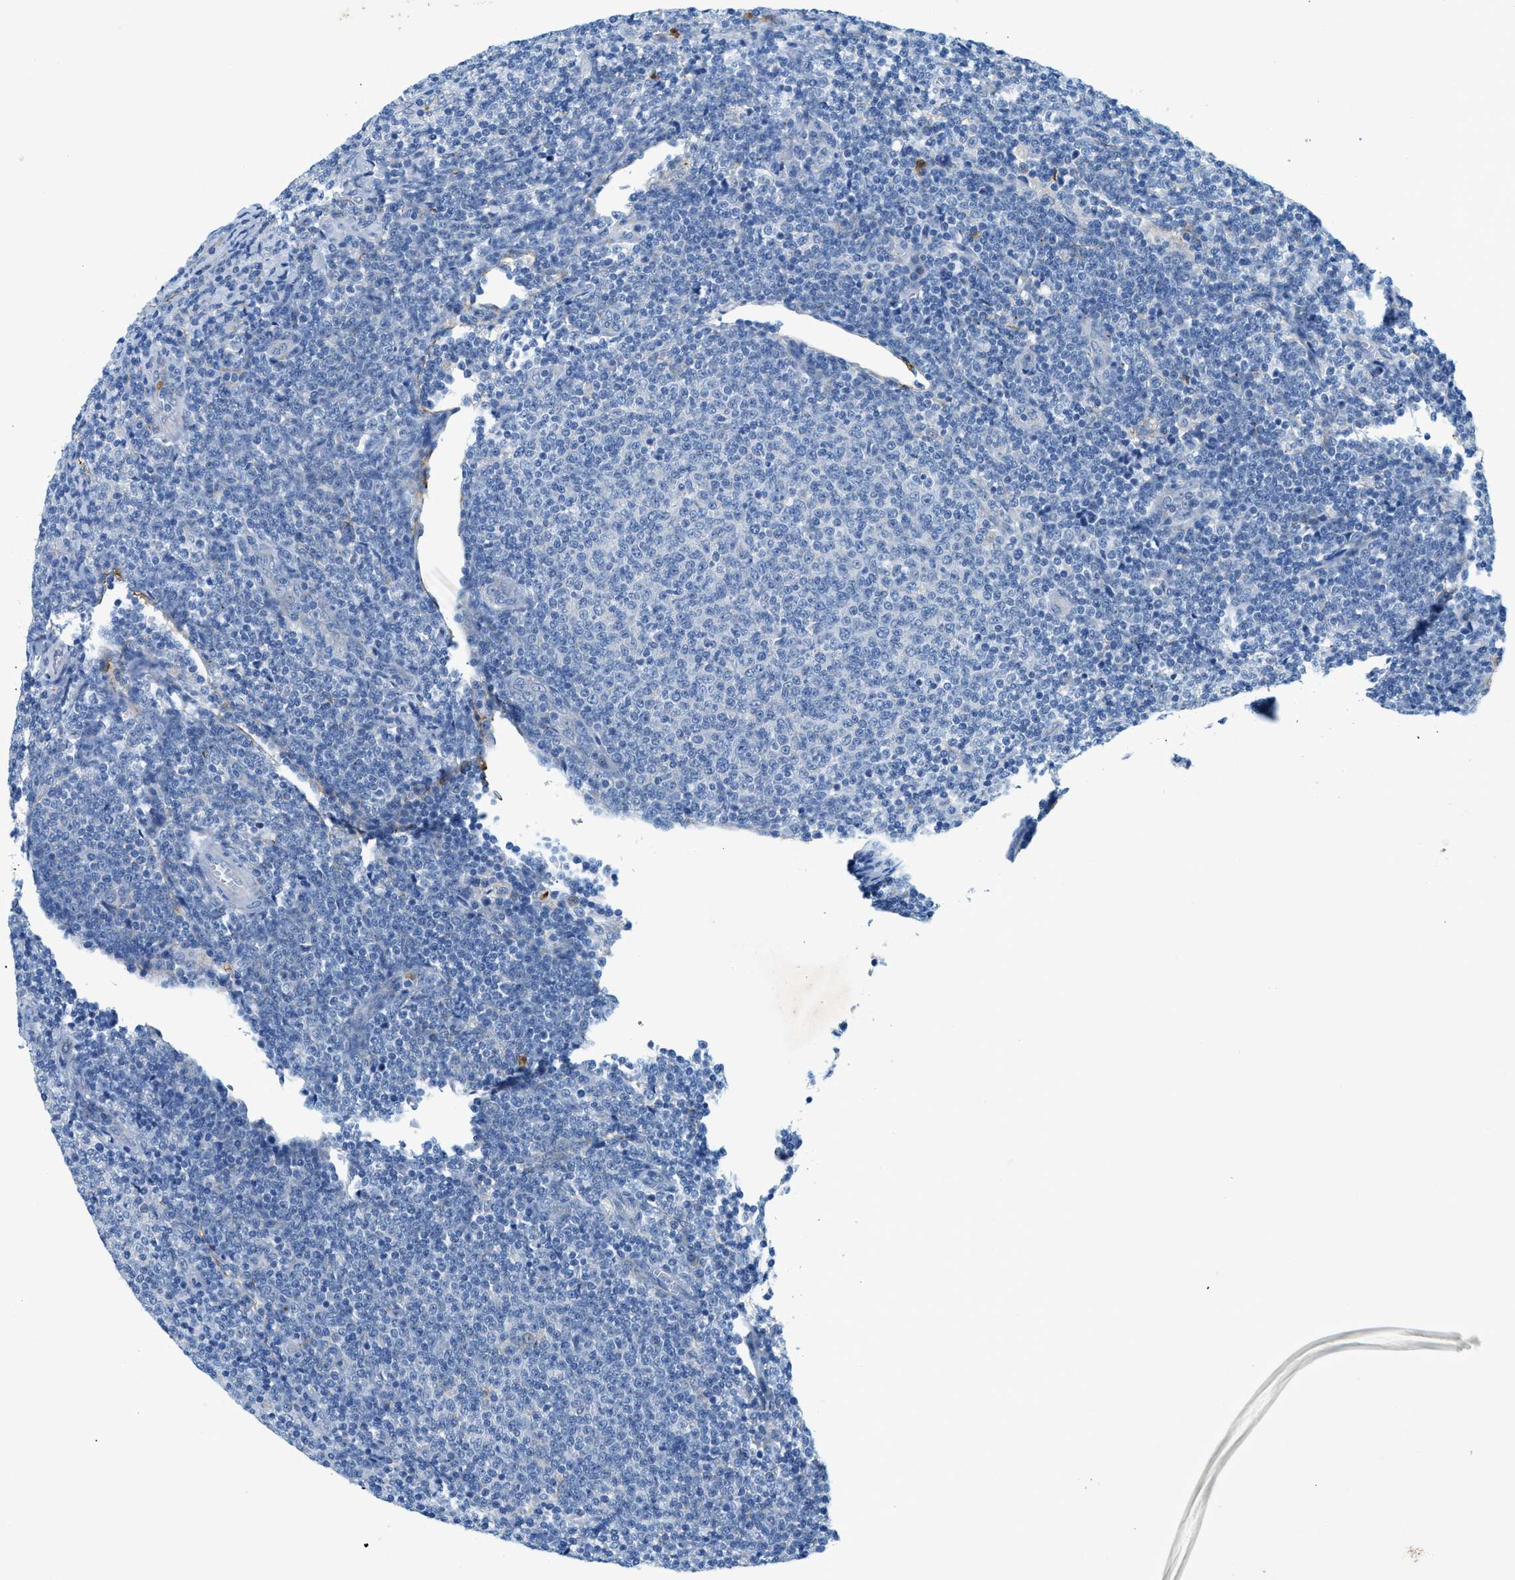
{"staining": {"intensity": "negative", "quantity": "none", "location": "none"}, "tissue": "lymphoma", "cell_type": "Tumor cells", "image_type": "cancer", "snomed": [{"axis": "morphology", "description": "Malignant lymphoma, non-Hodgkin's type, Low grade"}, {"axis": "topography", "description": "Lymph node"}], "caption": "Tumor cells are negative for brown protein staining in lymphoma.", "gene": "ZDHHC13", "patient": {"sex": "male", "age": 66}}